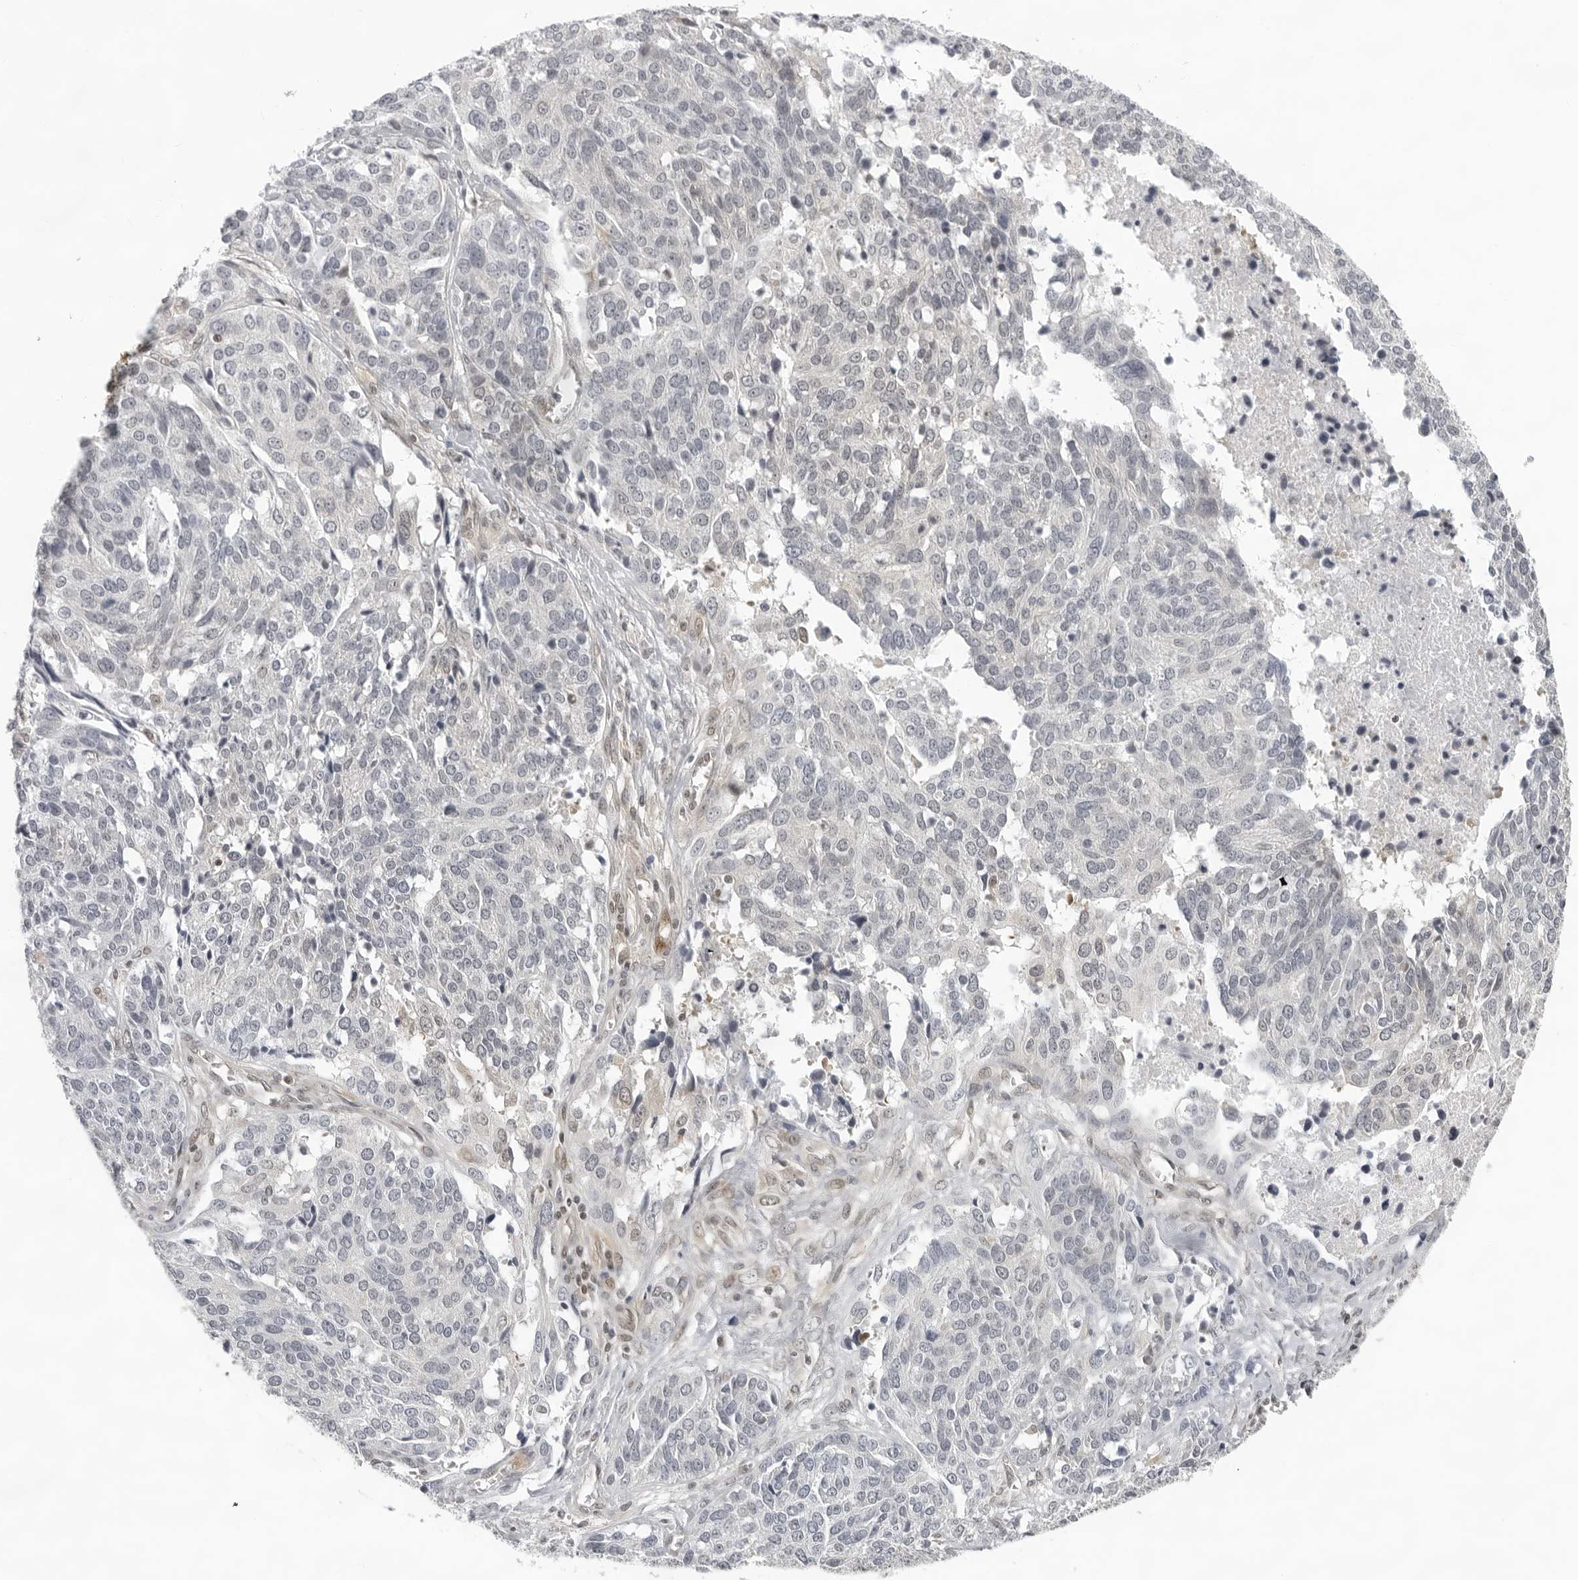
{"staining": {"intensity": "negative", "quantity": "none", "location": "none"}, "tissue": "ovarian cancer", "cell_type": "Tumor cells", "image_type": "cancer", "snomed": [{"axis": "morphology", "description": "Cystadenocarcinoma, serous, NOS"}, {"axis": "topography", "description": "Ovary"}], "caption": "An image of human ovarian serous cystadenocarcinoma is negative for staining in tumor cells.", "gene": "CASP7", "patient": {"sex": "female", "age": 44}}